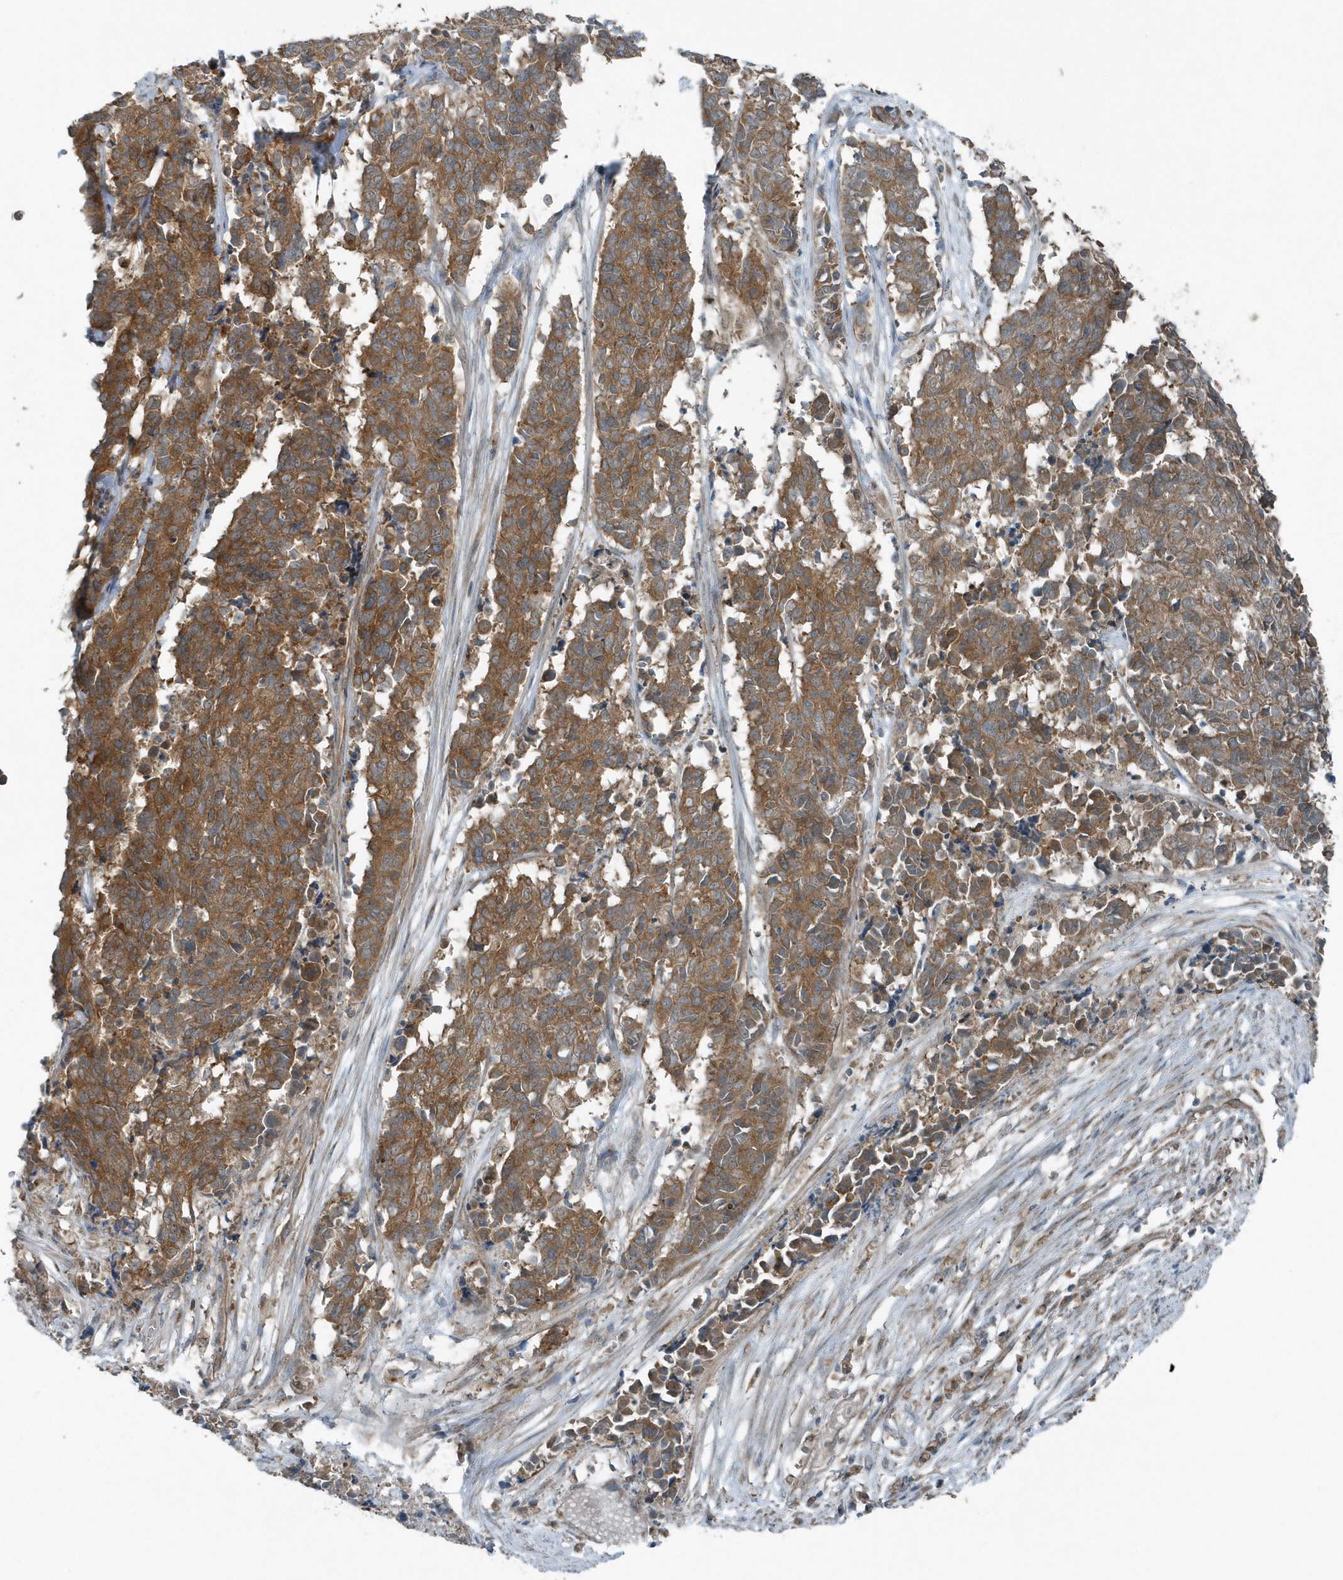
{"staining": {"intensity": "moderate", "quantity": ">75%", "location": "cytoplasmic/membranous"}, "tissue": "cervical cancer", "cell_type": "Tumor cells", "image_type": "cancer", "snomed": [{"axis": "morphology", "description": "Normal tissue, NOS"}, {"axis": "morphology", "description": "Squamous cell carcinoma, NOS"}, {"axis": "topography", "description": "Cervix"}], "caption": "An image of human cervical squamous cell carcinoma stained for a protein displays moderate cytoplasmic/membranous brown staining in tumor cells.", "gene": "GCC2", "patient": {"sex": "female", "age": 35}}